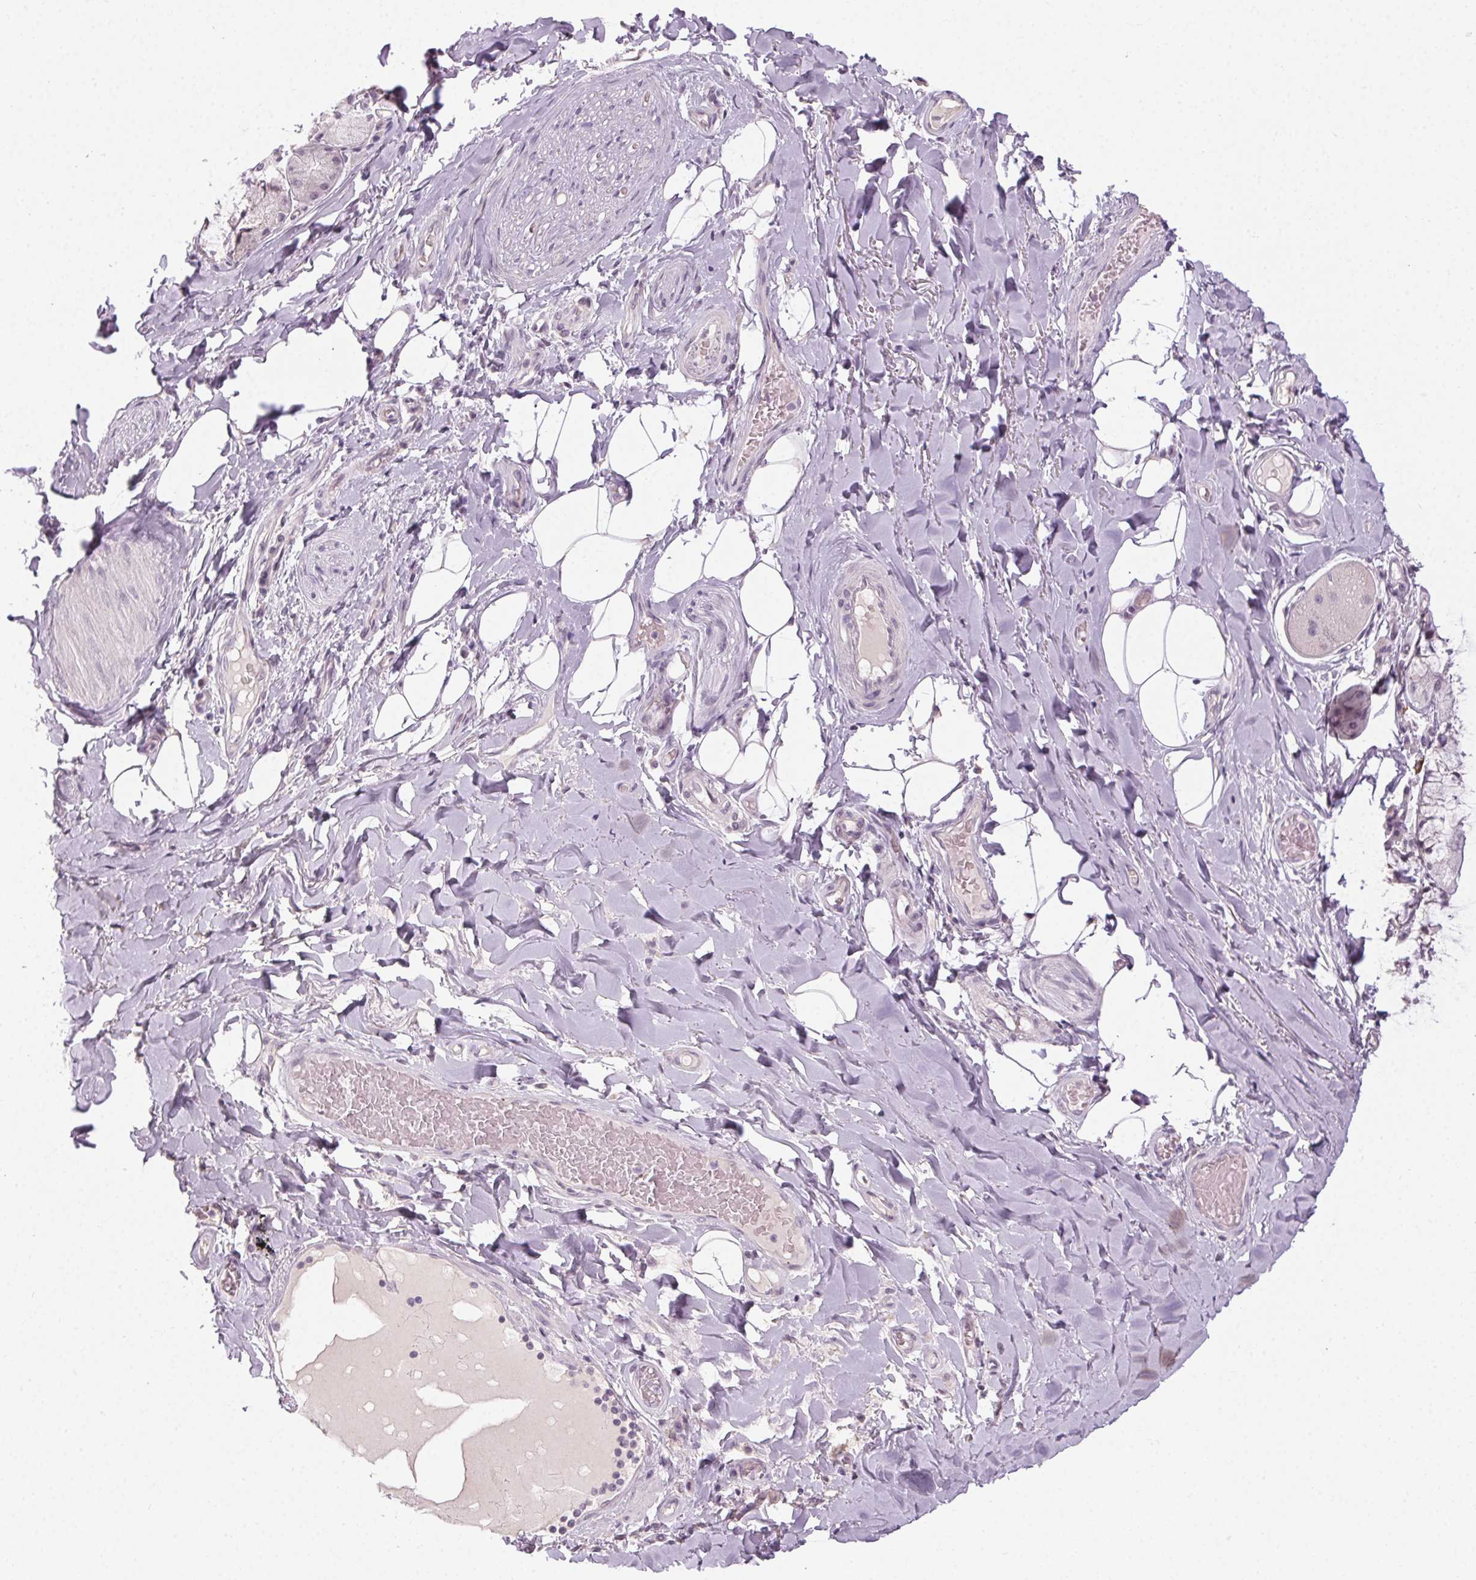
{"staining": {"intensity": "negative", "quantity": "none", "location": "none"}, "tissue": "adipose tissue", "cell_type": "Adipocytes", "image_type": "normal", "snomed": [{"axis": "morphology", "description": "Normal tissue, NOS"}, {"axis": "topography", "description": "Cartilage tissue"}, {"axis": "topography", "description": "Bronchus"}], "caption": "Immunohistochemistry (IHC) of unremarkable human adipose tissue displays no expression in adipocytes. (Immunohistochemistry, brightfield microscopy, high magnification).", "gene": "FAM168A", "patient": {"sex": "male", "age": 64}}